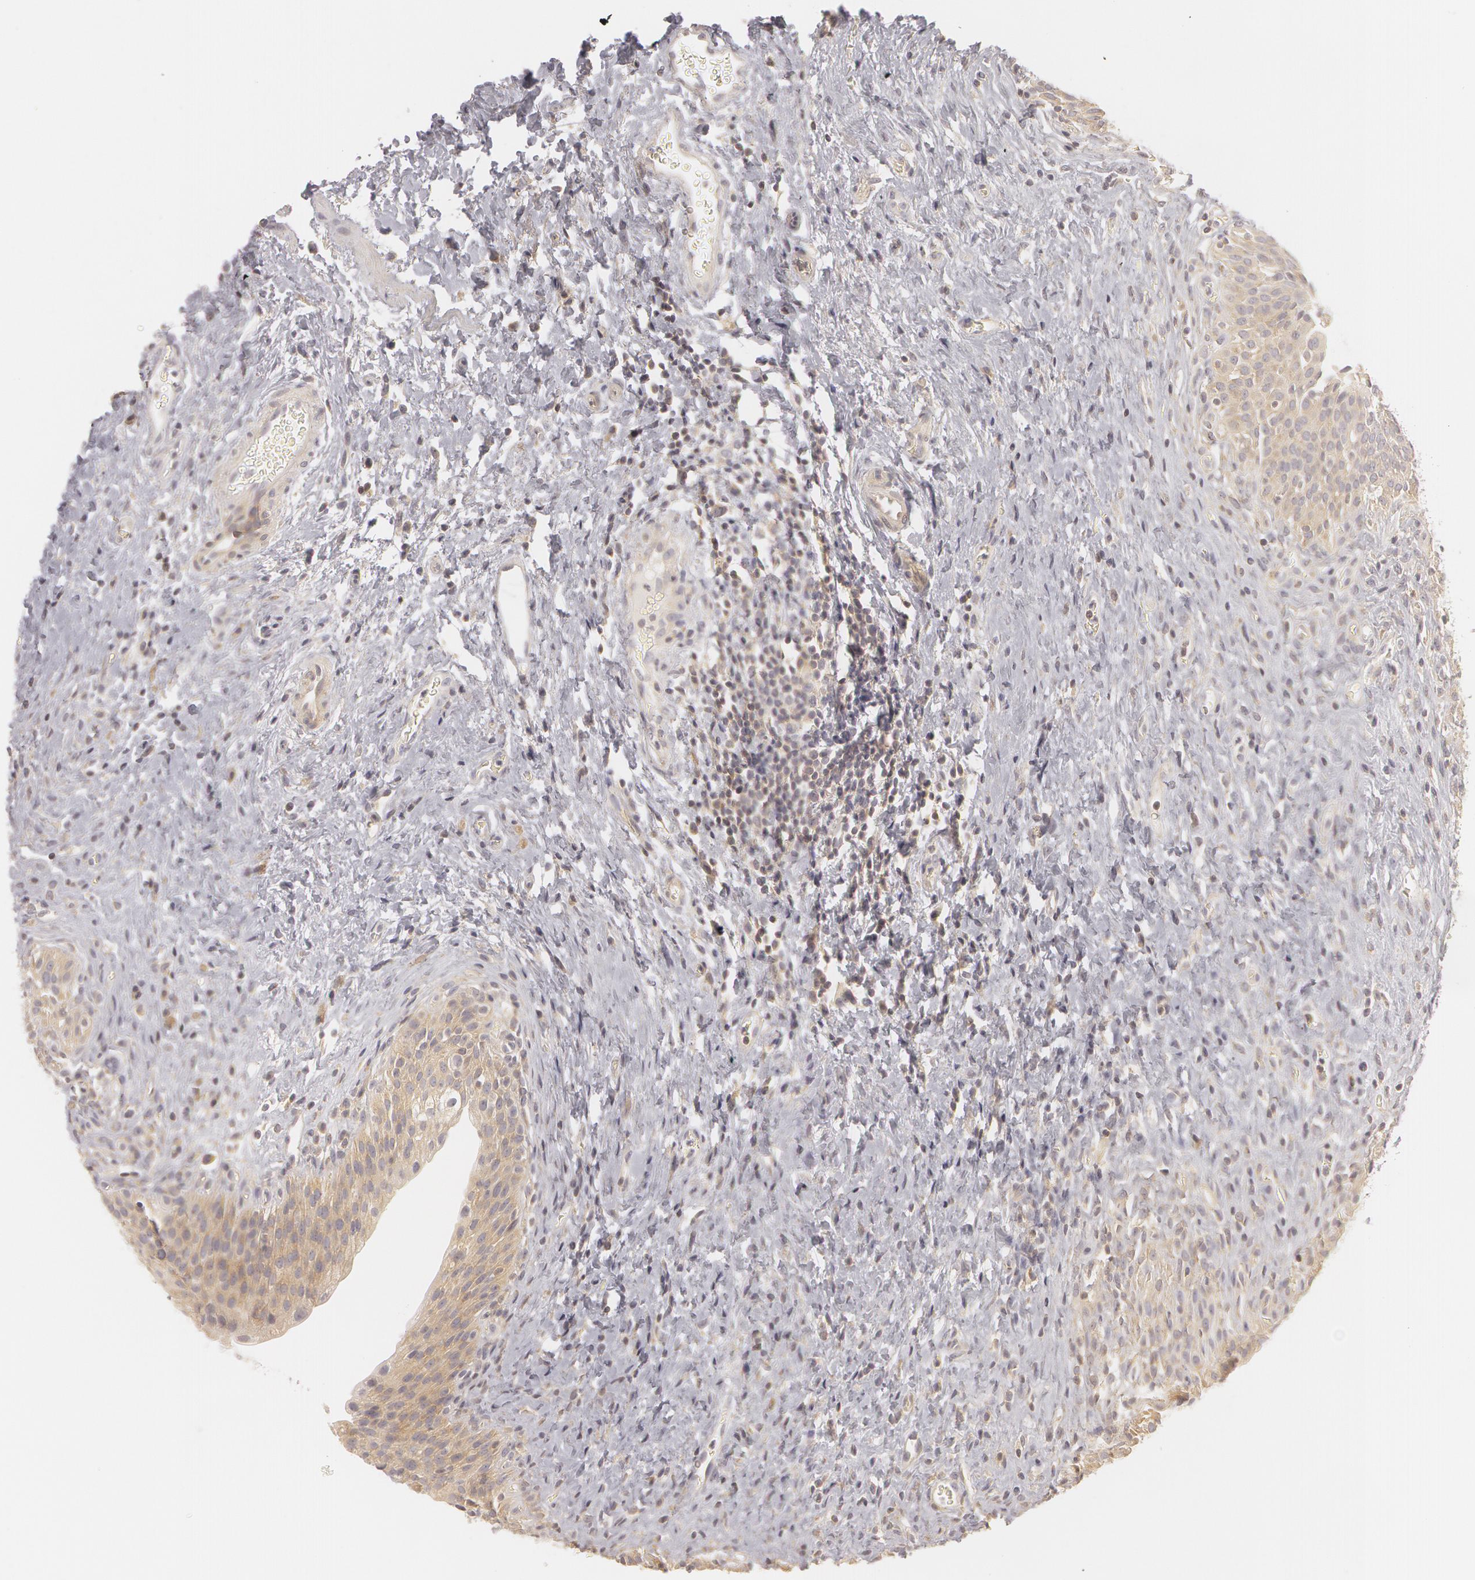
{"staining": {"intensity": "weak", "quantity": ">75%", "location": "cytoplasmic/membranous"}, "tissue": "urinary bladder", "cell_type": "Urothelial cells", "image_type": "normal", "snomed": [{"axis": "morphology", "description": "Normal tissue, NOS"}, {"axis": "topography", "description": "Urinary bladder"}], "caption": "Protein expression analysis of normal urinary bladder shows weak cytoplasmic/membranous expression in approximately >75% of urothelial cells.", "gene": "RALGAPA1", "patient": {"sex": "male", "age": 51}}